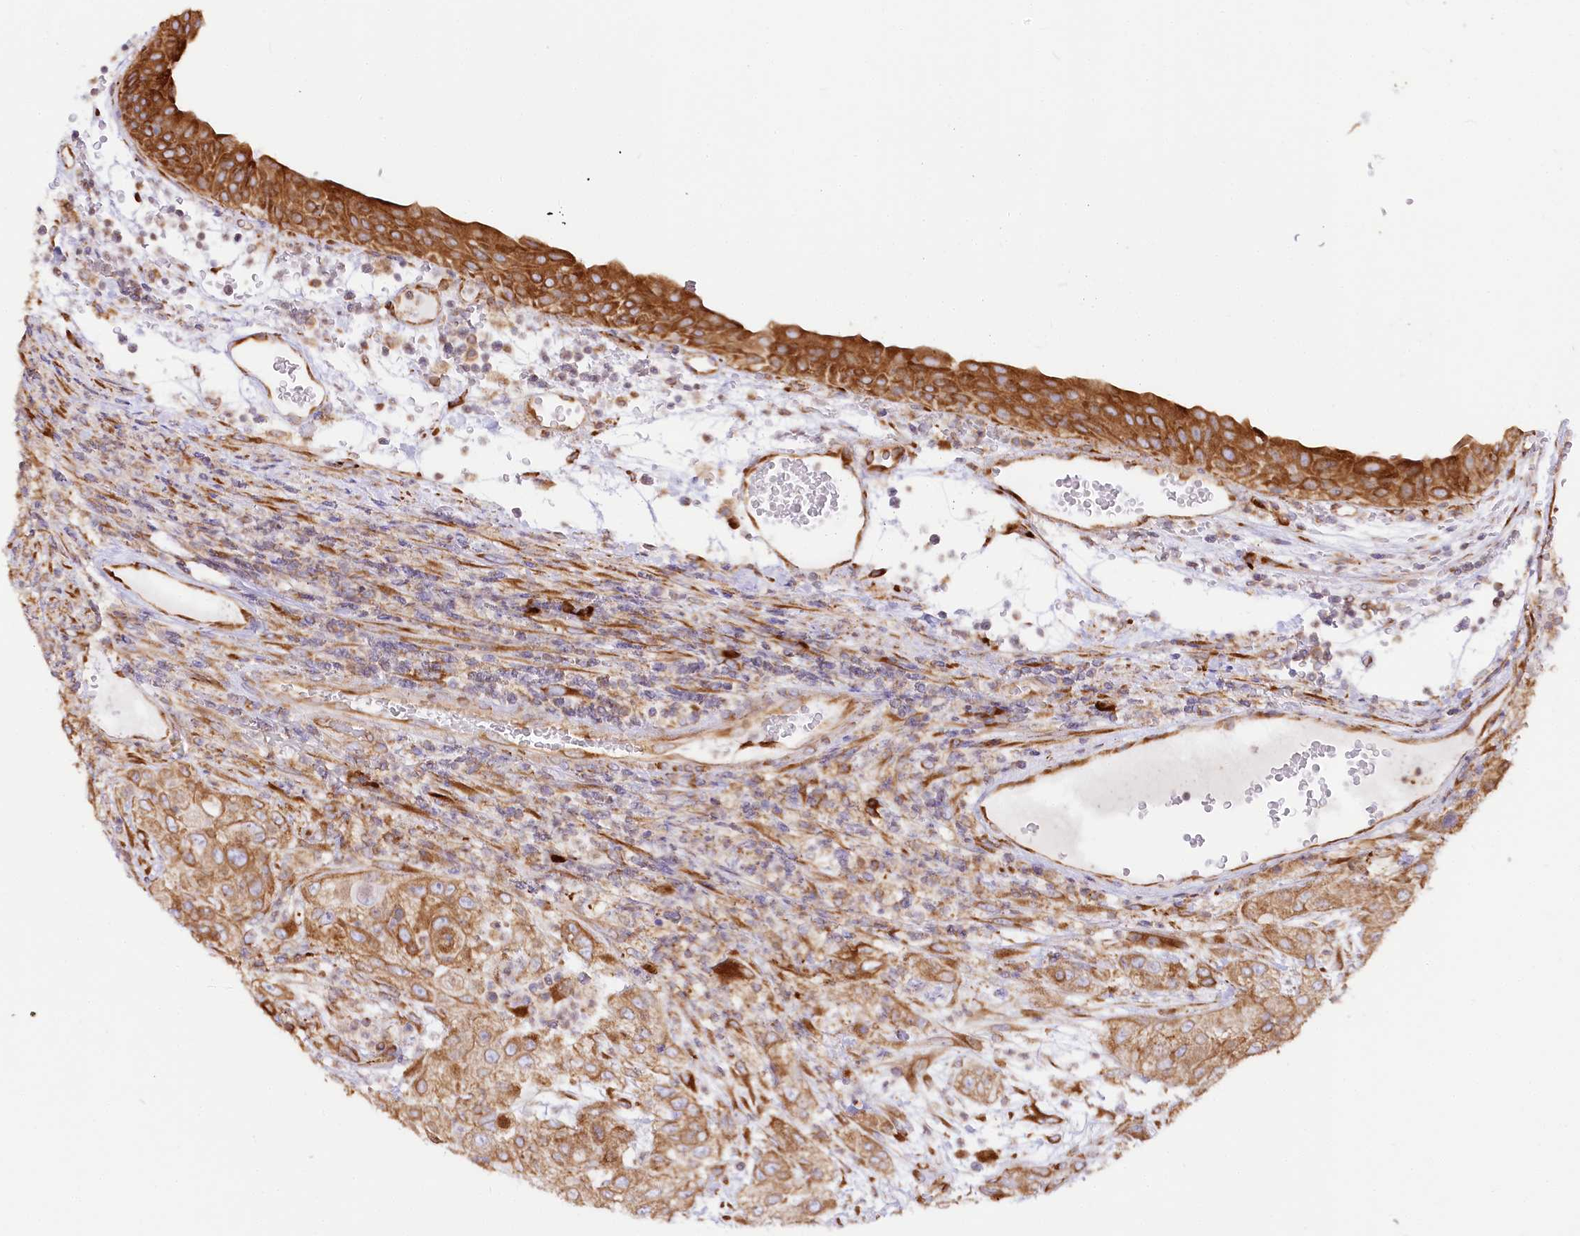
{"staining": {"intensity": "moderate", "quantity": ">75%", "location": "cytoplasmic/membranous"}, "tissue": "urothelial cancer", "cell_type": "Tumor cells", "image_type": "cancer", "snomed": [{"axis": "morphology", "description": "Urothelial carcinoma, High grade"}, {"axis": "topography", "description": "Urinary bladder"}], "caption": "This image exhibits IHC staining of human urothelial cancer, with medium moderate cytoplasmic/membranous expression in about >75% of tumor cells.", "gene": "CNPY2", "patient": {"sex": "female", "age": 79}}